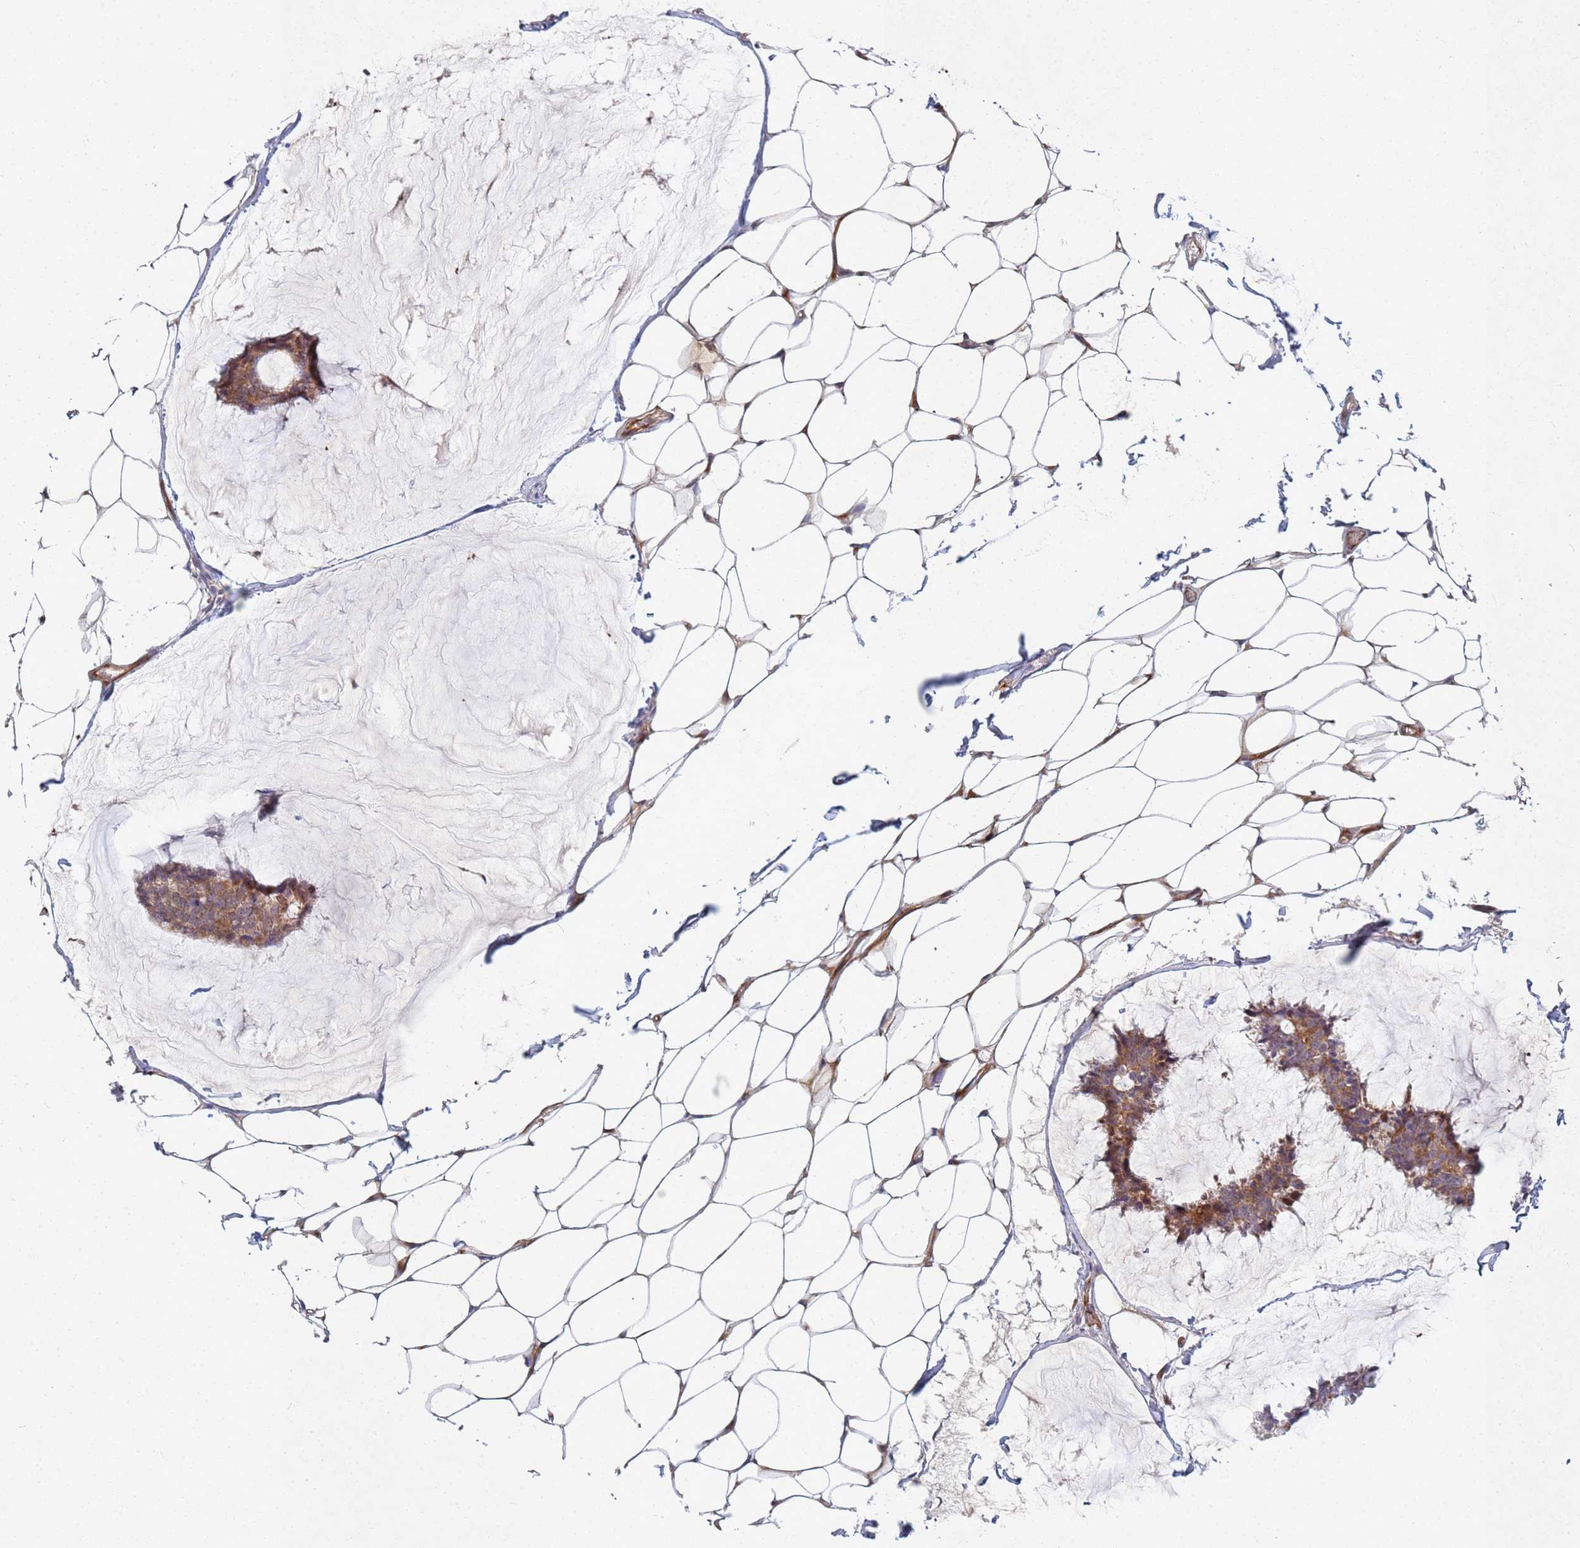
{"staining": {"intensity": "moderate", "quantity": ">75%", "location": "cytoplasmic/membranous"}, "tissue": "breast cancer", "cell_type": "Tumor cells", "image_type": "cancer", "snomed": [{"axis": "morphology", "description": "Duct carcinoma"}, {"axis": "topography", "description": "Breast"}], "caption": "This is an image of immunohistochemistry (IHC) staining of breast invasive ductal carcinoma, which shows moderate expression in the cytoplasmic/membranous of tumor cells.", "gene": "TNPO2", "patient": {"sex": "female", "age": 93}}